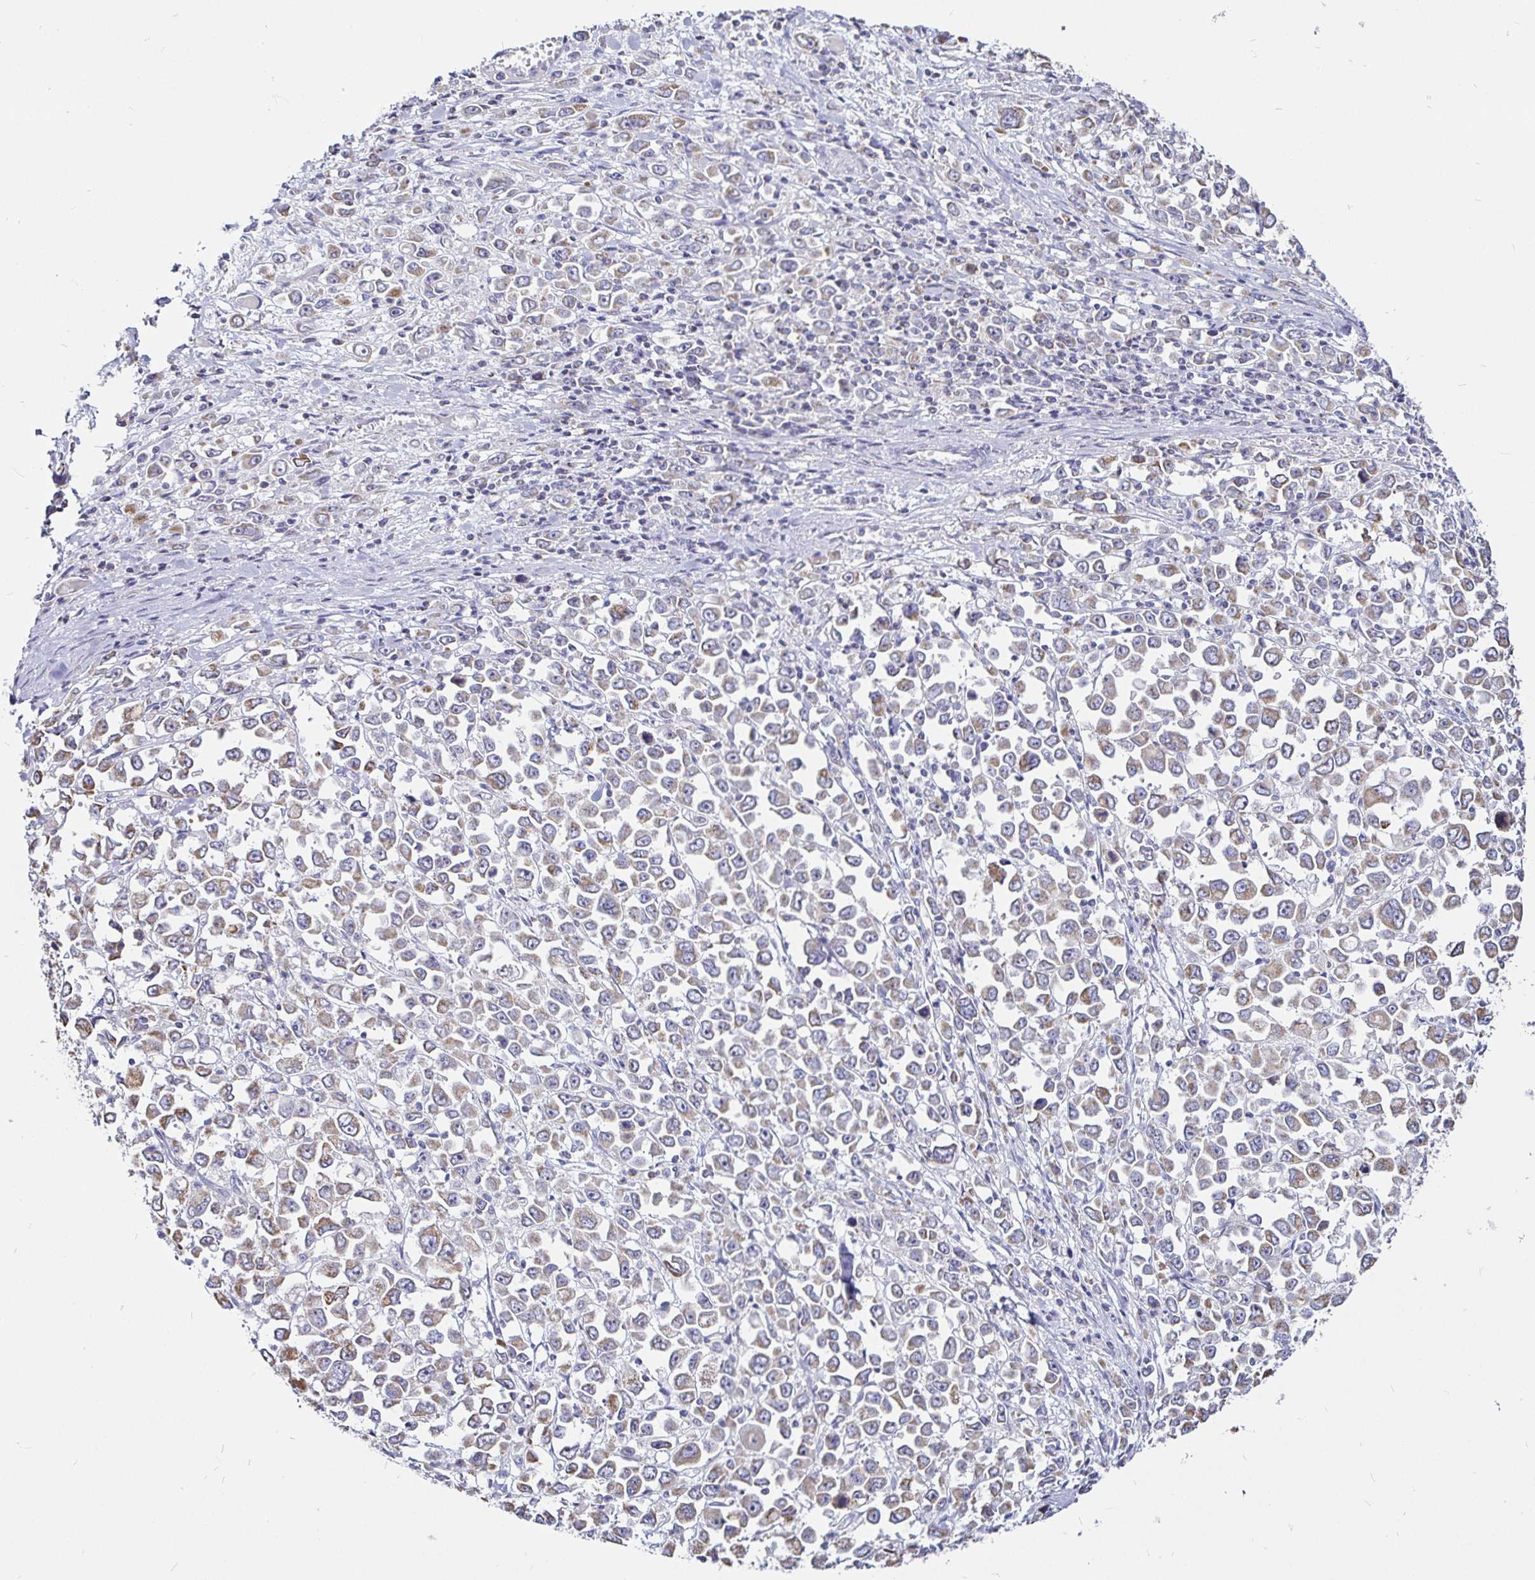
{"staining": {"intensity": "weak", "quantity": "25%-75%", "location": "cytoplasmic/membranous"}, "tissue": "stomach cancer", "cell_type": "Tumor cells", "image_type": "cancer", "snomed": [{"axis": "morphology", "description": "Adenocarcinoma, NOS"}, {"axis": "topography", "description": "Stomach, upper"}], "caption": "A high-resolution histopathology image shows immunohistochemistry staining of stomach cancer, which reveals weak cytoplasmic/membranous positivity in approximately 25%-75% of tumor cells.", "gene": "PGAM2", "patient": {"sex": "male", "age": 70}}